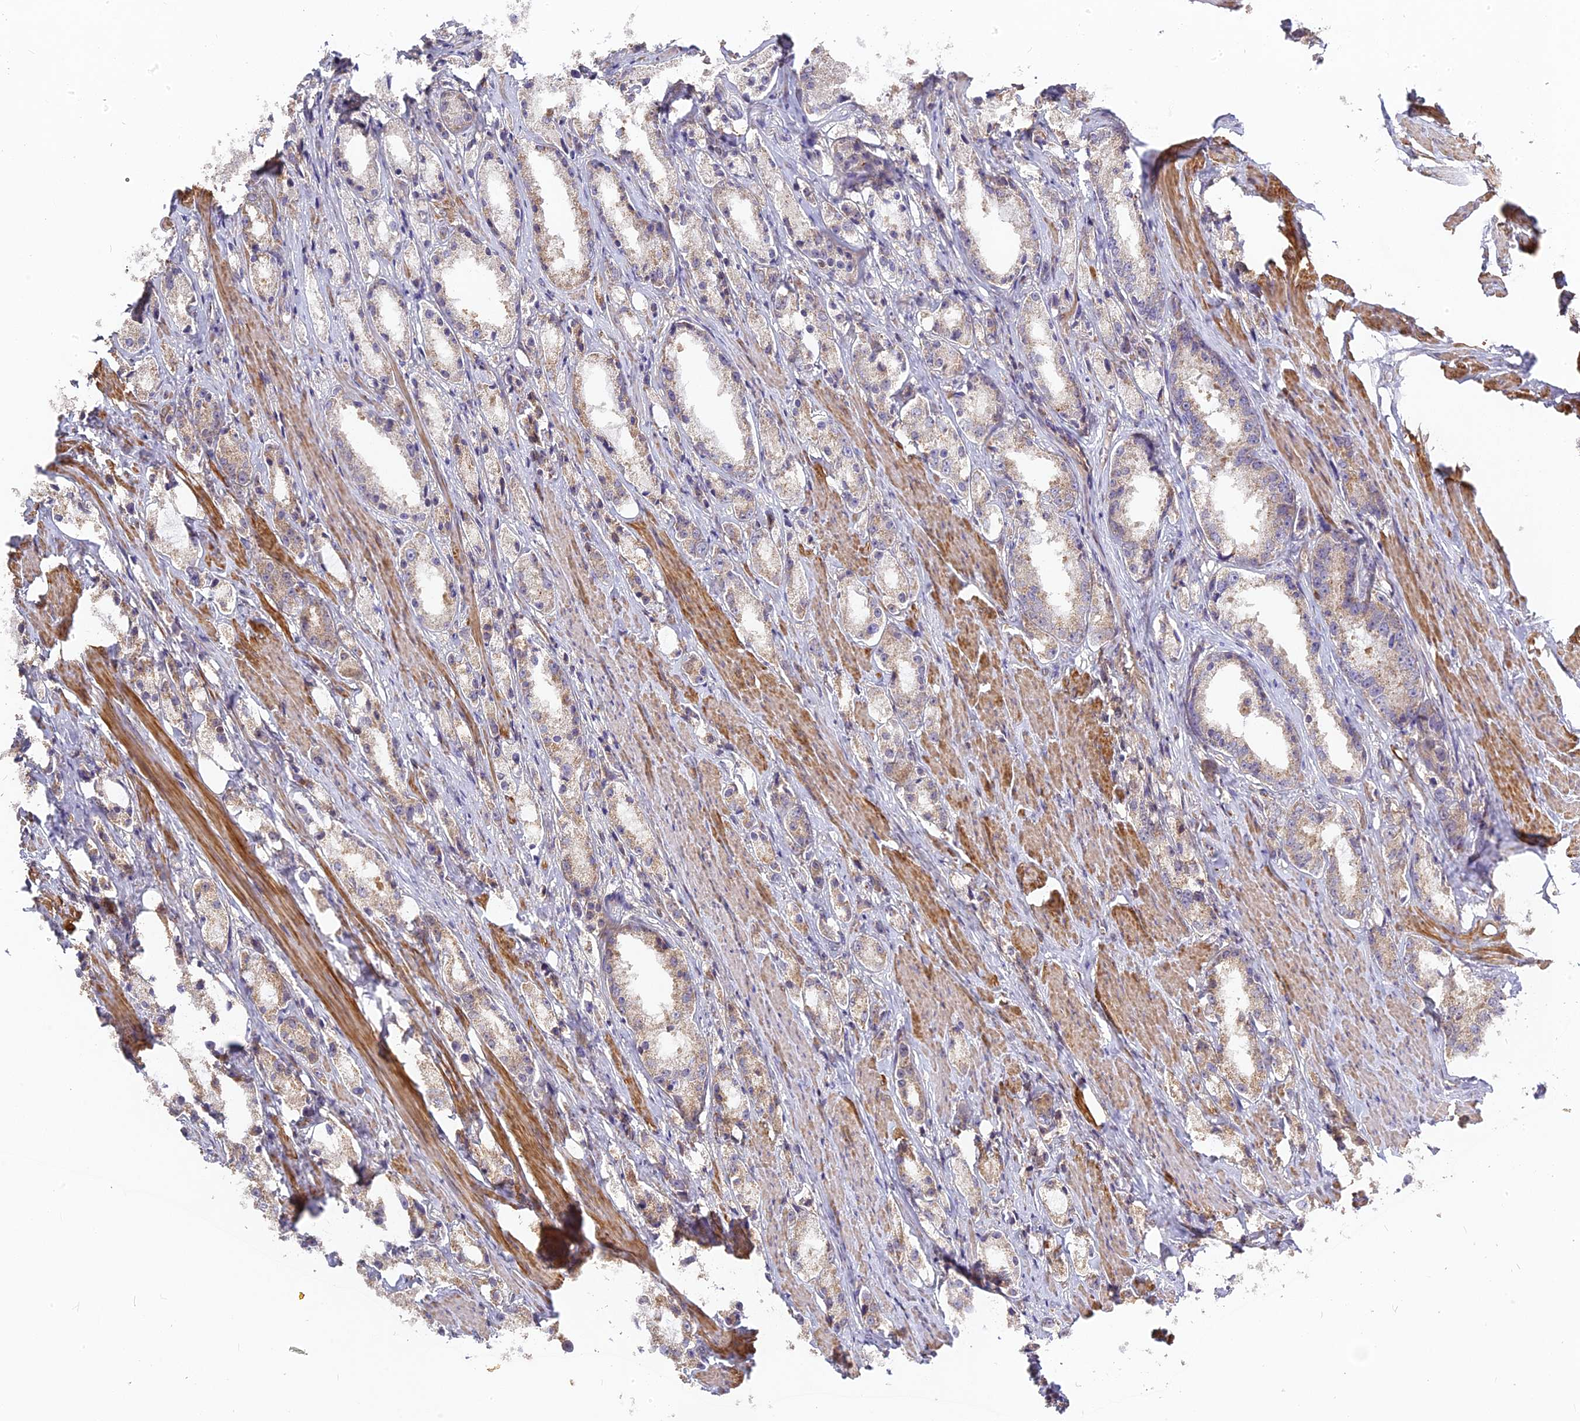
{"staining": {"intensity": "weak", "quantity": "<25%", "location": "cytoplasmic/membranous"}, "tissue": "prostate cancer", "cell_type": "Tumor cells", "image_type": "cancer", "snomed": [{"axis": "morphology", "description": "Adenocarcinoma, High grade"}, {"axis": "topography", "description": "Prostate"}], "caption": "A high-resolution histopathology image shows immunohistochemistry (IHC) staining of adenocarcinoma (high-grade) (prostate), which demonstrates no significant positivity in tumor cells. Nuclei are stained in blue.", "gene": "RPIA", "patient": {"sex": "male", "age": 66}}